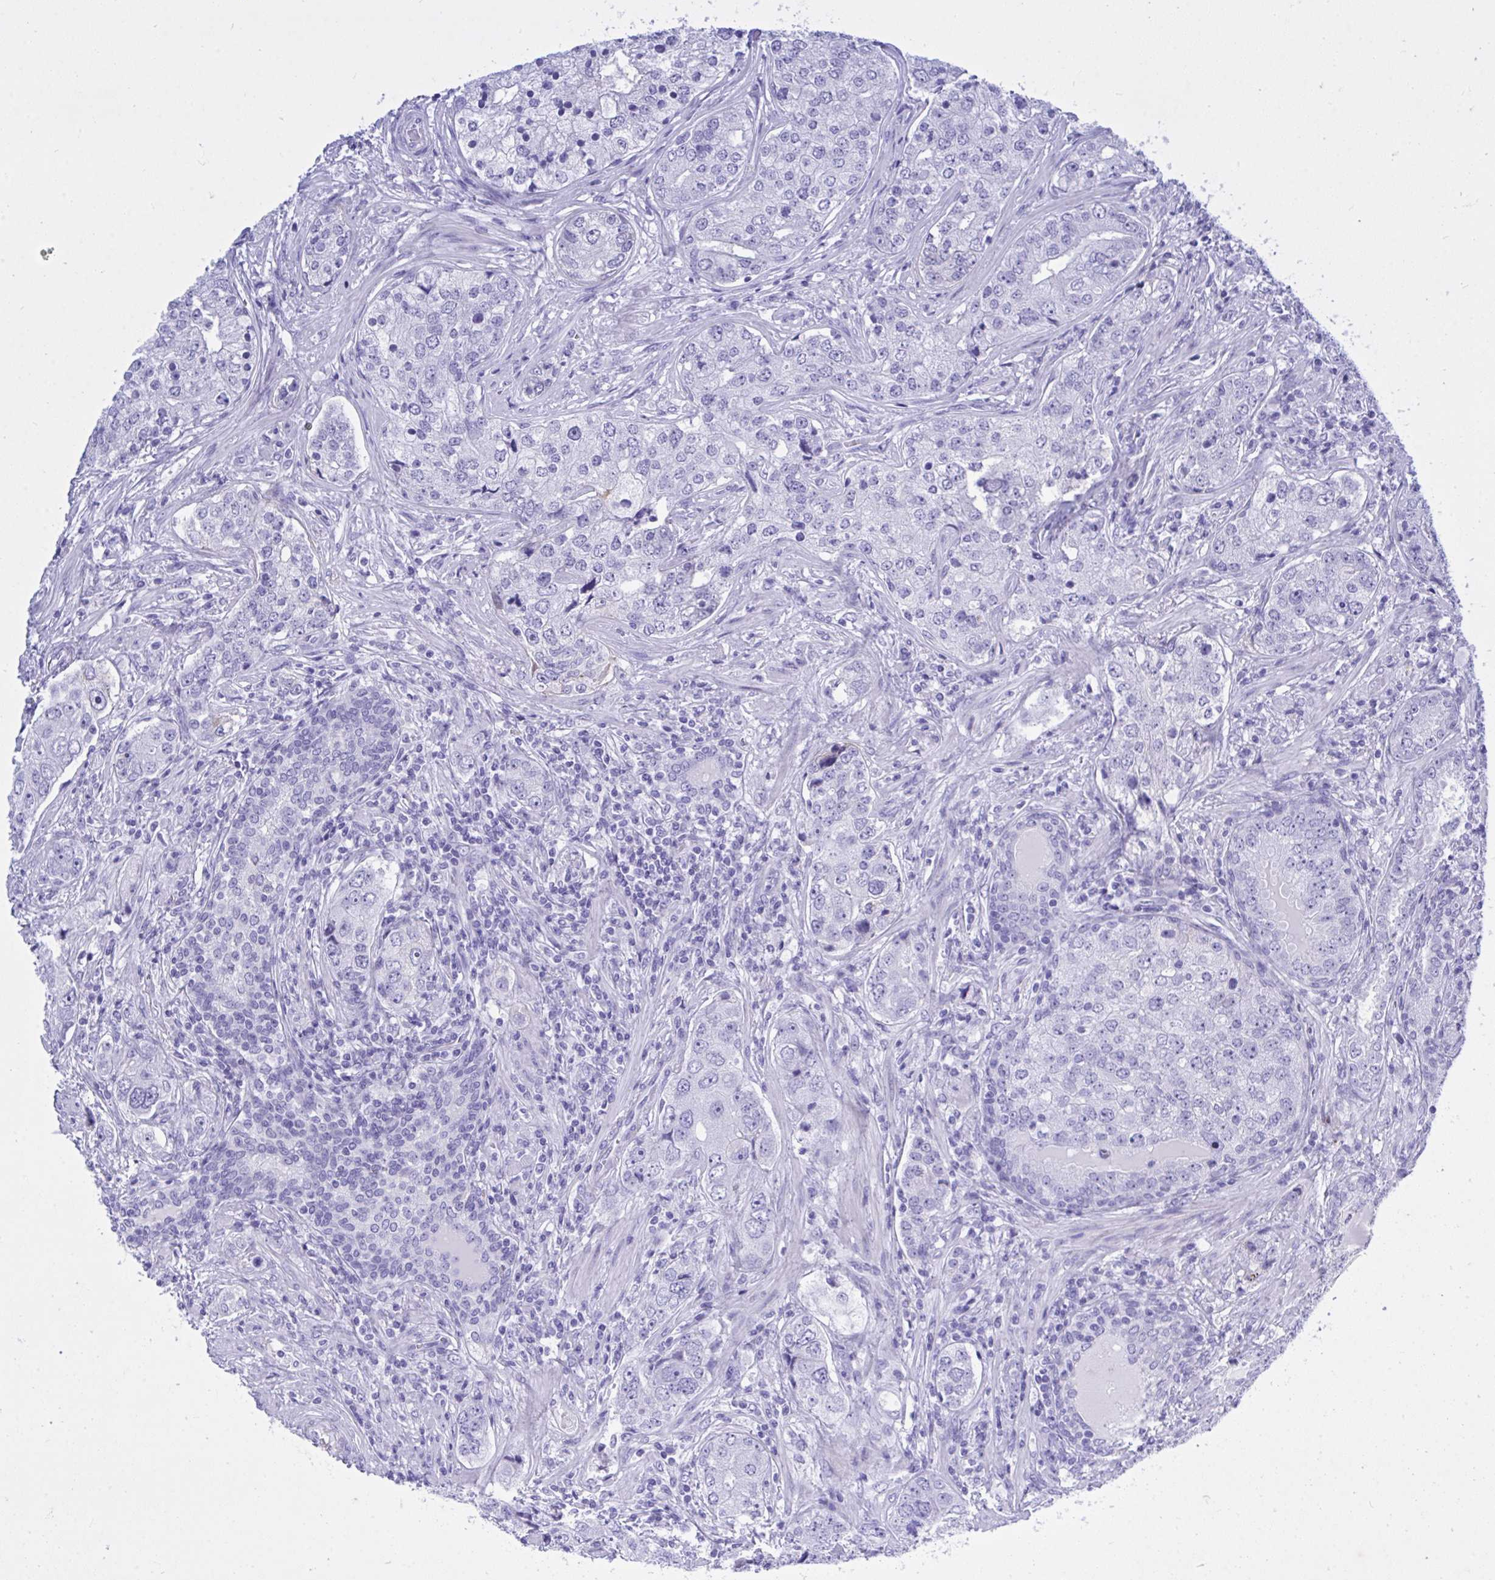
{"staining": {"intensity": "negative", "quantity": "none", "location": "none"}, "tissue": "prostate cancer", "cell_type": "Tumor cells", "image_type": "cancer", "snomed": [{"axis": "morphology", "description": "Adenocarcinoma, High grade"}, {"axis": "topography", "description": "Prostate"}], "caption": "This histopathology image is of prostate cancer (high-grade adenocarcinoma) stained with immunohistochemistry (IHC) to label a protein in brown with the nuclei are counter-stained blue. There is no positivity in tumor cells.", "gene": "BEX5", "patient": {"sex": "male", "age": 60}}